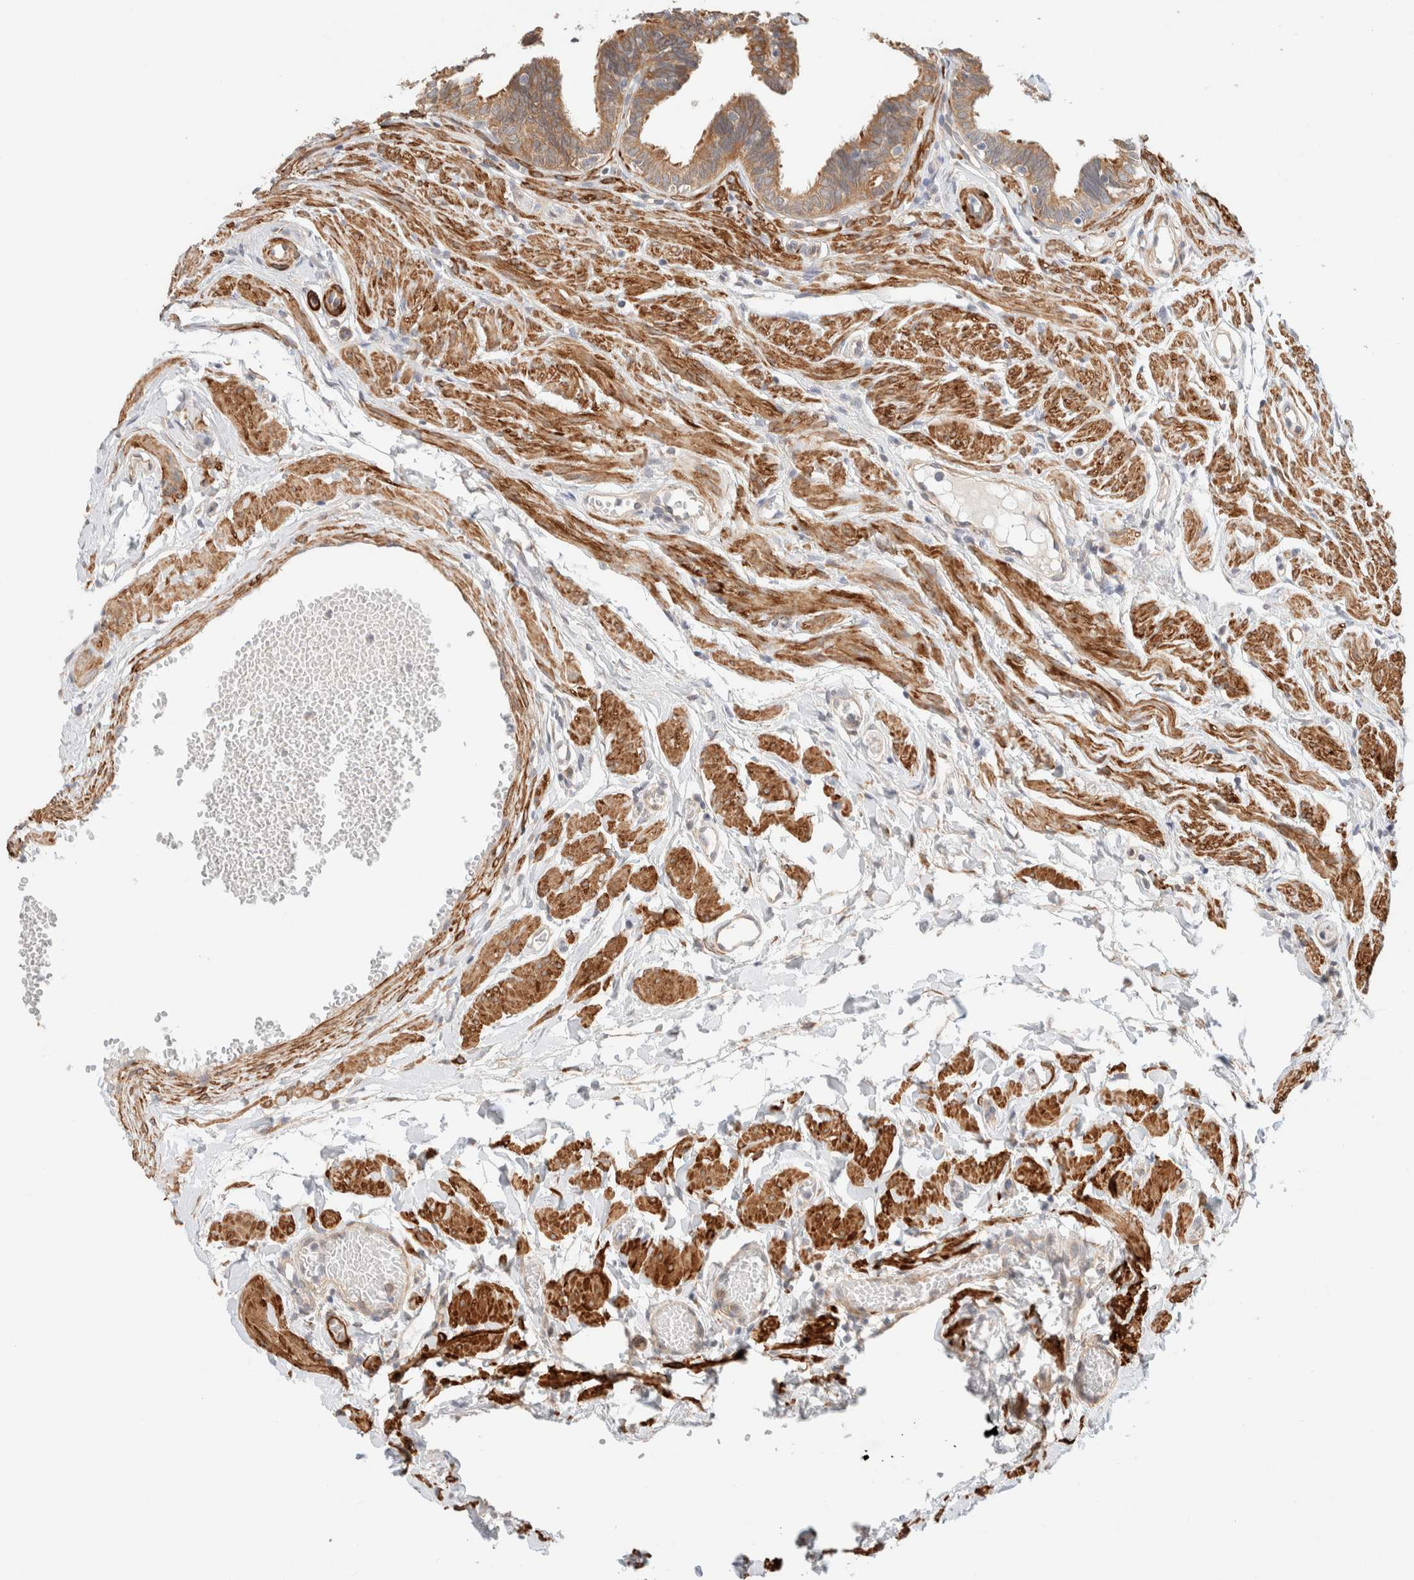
{"staining": {"intensity": "moderate", "quantity": ">75%", "location": "cytoplasmic/membranous"}, "tissue": "fallopian tube", "cell_type": "Glandular cells", "image_type": "normal", "snomed": [{"axis": "morphology", "description": "Normal tissue, NOS"}, {"axis": "topography", "description": "Fallopian tube"}, {"axis": "topography", "description": "Ovary"}], "caption": "Protein staining of normal fallopian tube demonstrates moderate cytoplasmic/membranous positivity in about >75% of glandular cells.", "gene": "RRP15", "patient": {"sex": "female", "age": 23}}